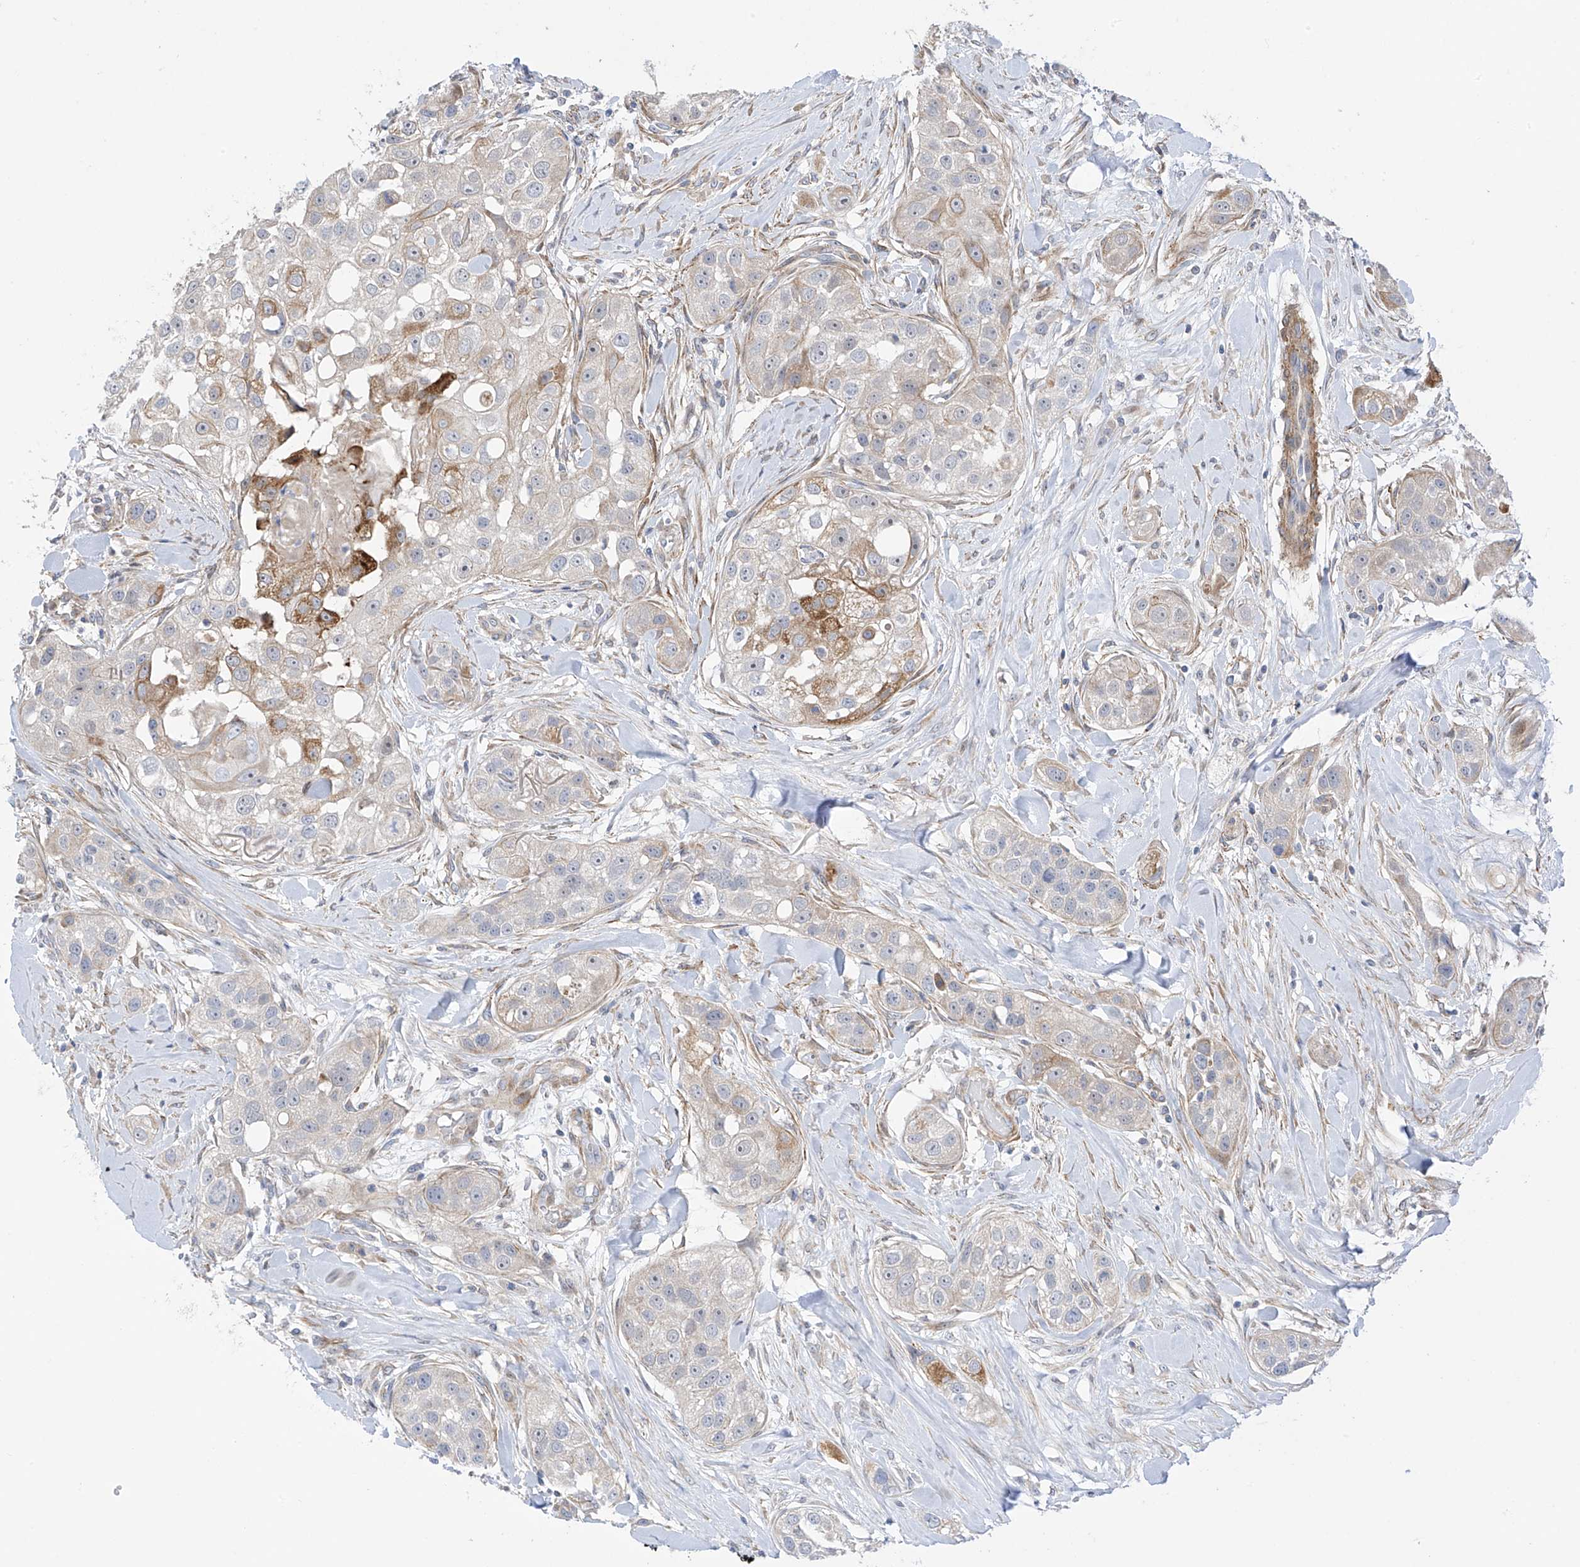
{"staining": {"intensity": "moderate", "quantity": "<25%", "location": "cytoplasmic/membranous"}, "tissue": "head and neck cancer", "cell_type": "Tumor cells", "image_type": "cancer", "snomed": [{"axis": "morphology", "description": "Normal tissue, NOS"}, {"axis": "morphology", "description": "Squamous cell carcinoma, NOS"}, {"axis": "topography", "description": "Skeletal muscle"}, {"axis": "topography", "description": "Head-Neck"}], "caption": "Immunohistochemical staining of squamous cell carcinoma (head and neck) shows low levels of moderate cytoplasmic/membranous expression in approximately <25% of tumor cells. The protein of interest is shown in brown color, while the nuclei are stained blue.", "gene": "ZNF641", "patient": {"sex": "male", "age": 51}}